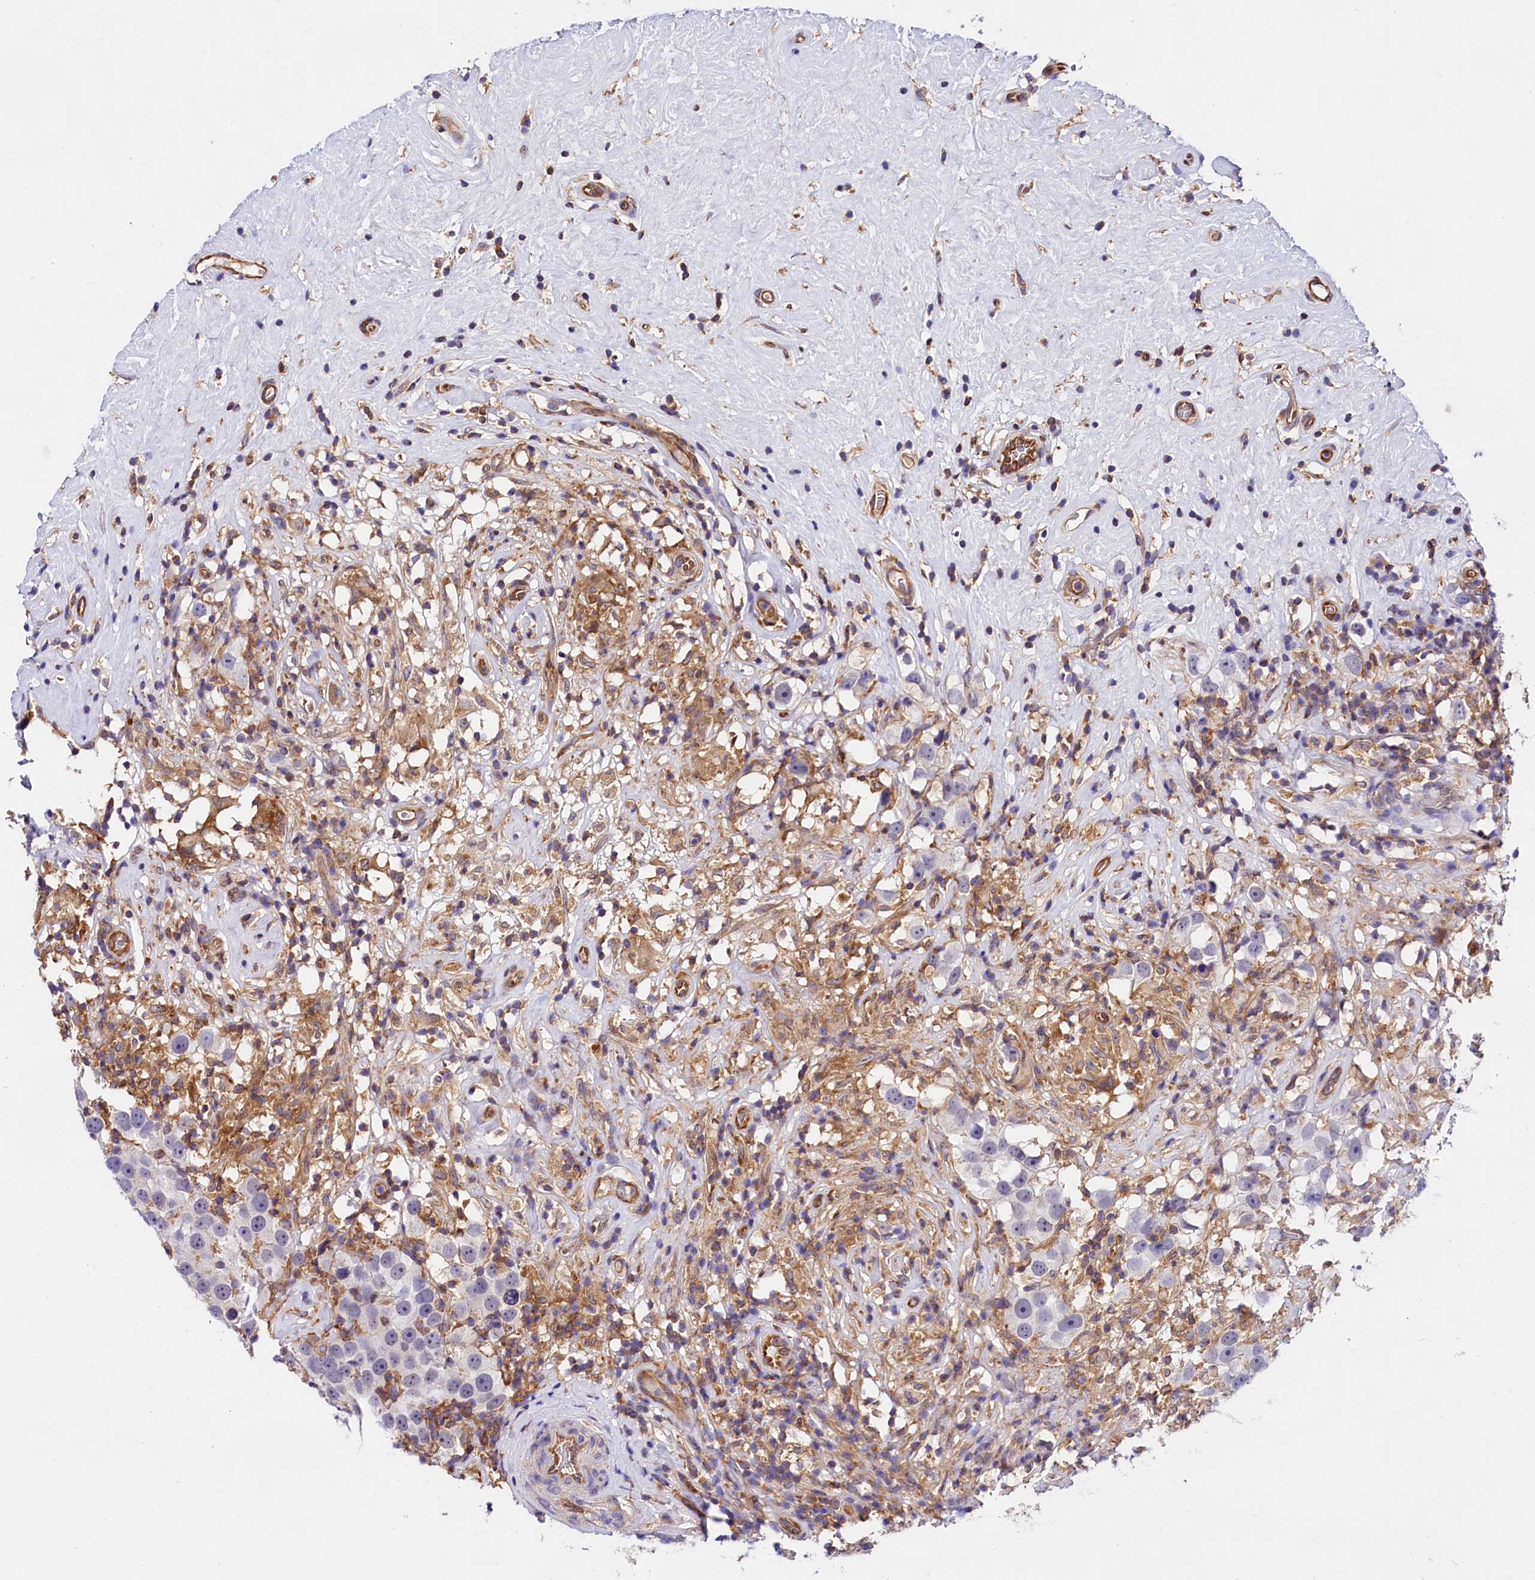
{"staining": {"intensity": "negative", "quantity": "none", "location": "none"}, "tissue": "testis cancer", "cell_type": "Tumor cells", "image_type": "cancer", "snomed": [{"axis": "morphology", "description": "Seminoma, NOS"}, {"axis": "topography", "description": "Testis"}], "caption": "The histopathology image reveals no significant staining in tumor cells of testis cancer (seminoma).", "gene": "OAS3", "patient": {"sex": "male", "age": 49}}